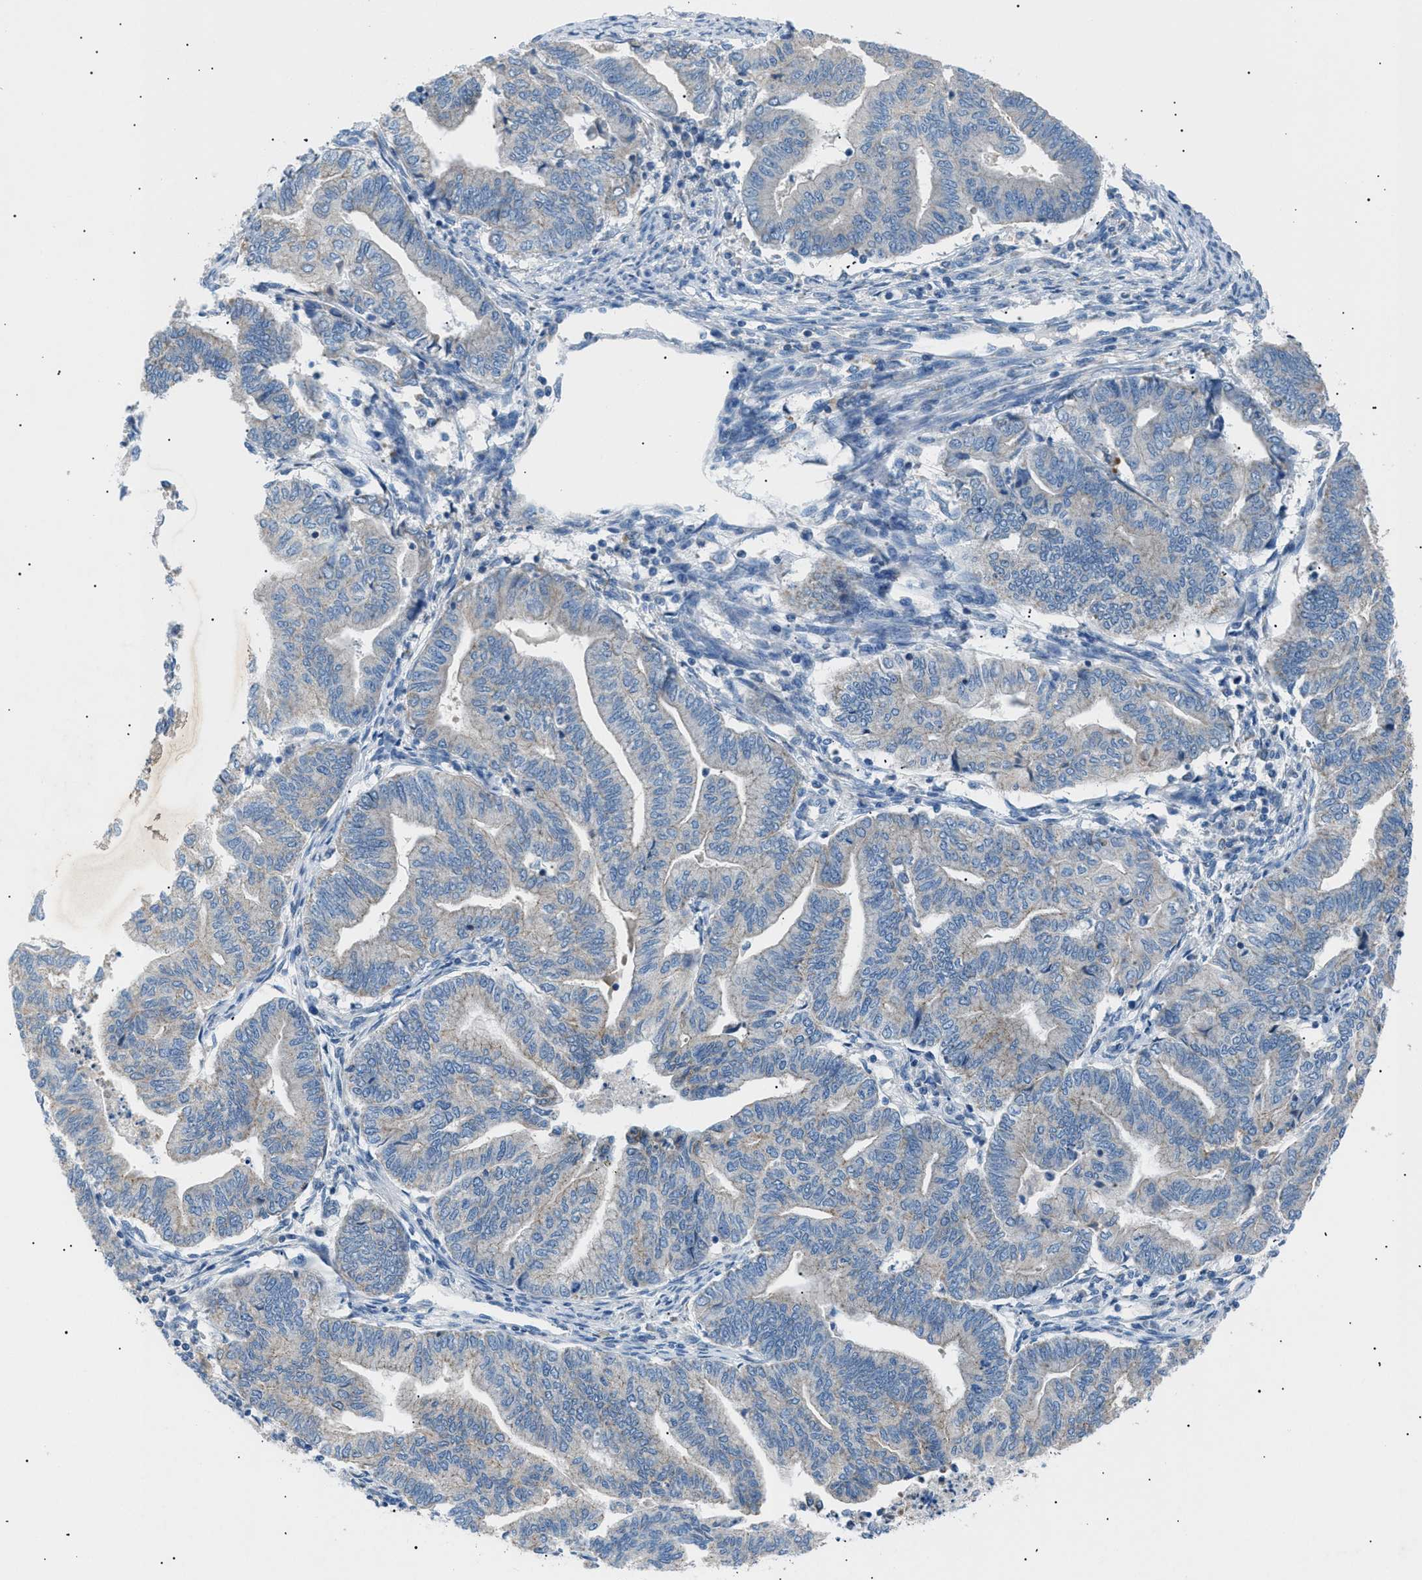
{"staining": {"intensity": "negative", "quantity": "none", "location": "none"}, "tissue": "endometrial cancer", "cell_type": "Tumor cells", "image_type": "cancer", "snomed": [{"axis": "morphology", "description": "Adenocarcinoma, NOS"}, {"axis": "topography", "description": "Endometrium"}], "caption": "This is an IHC micrograph of human endometrial cancer. There is no staining in tumor cells.", "gene": "ILDR1", "patient": {"sex": "female", "age": 79}}